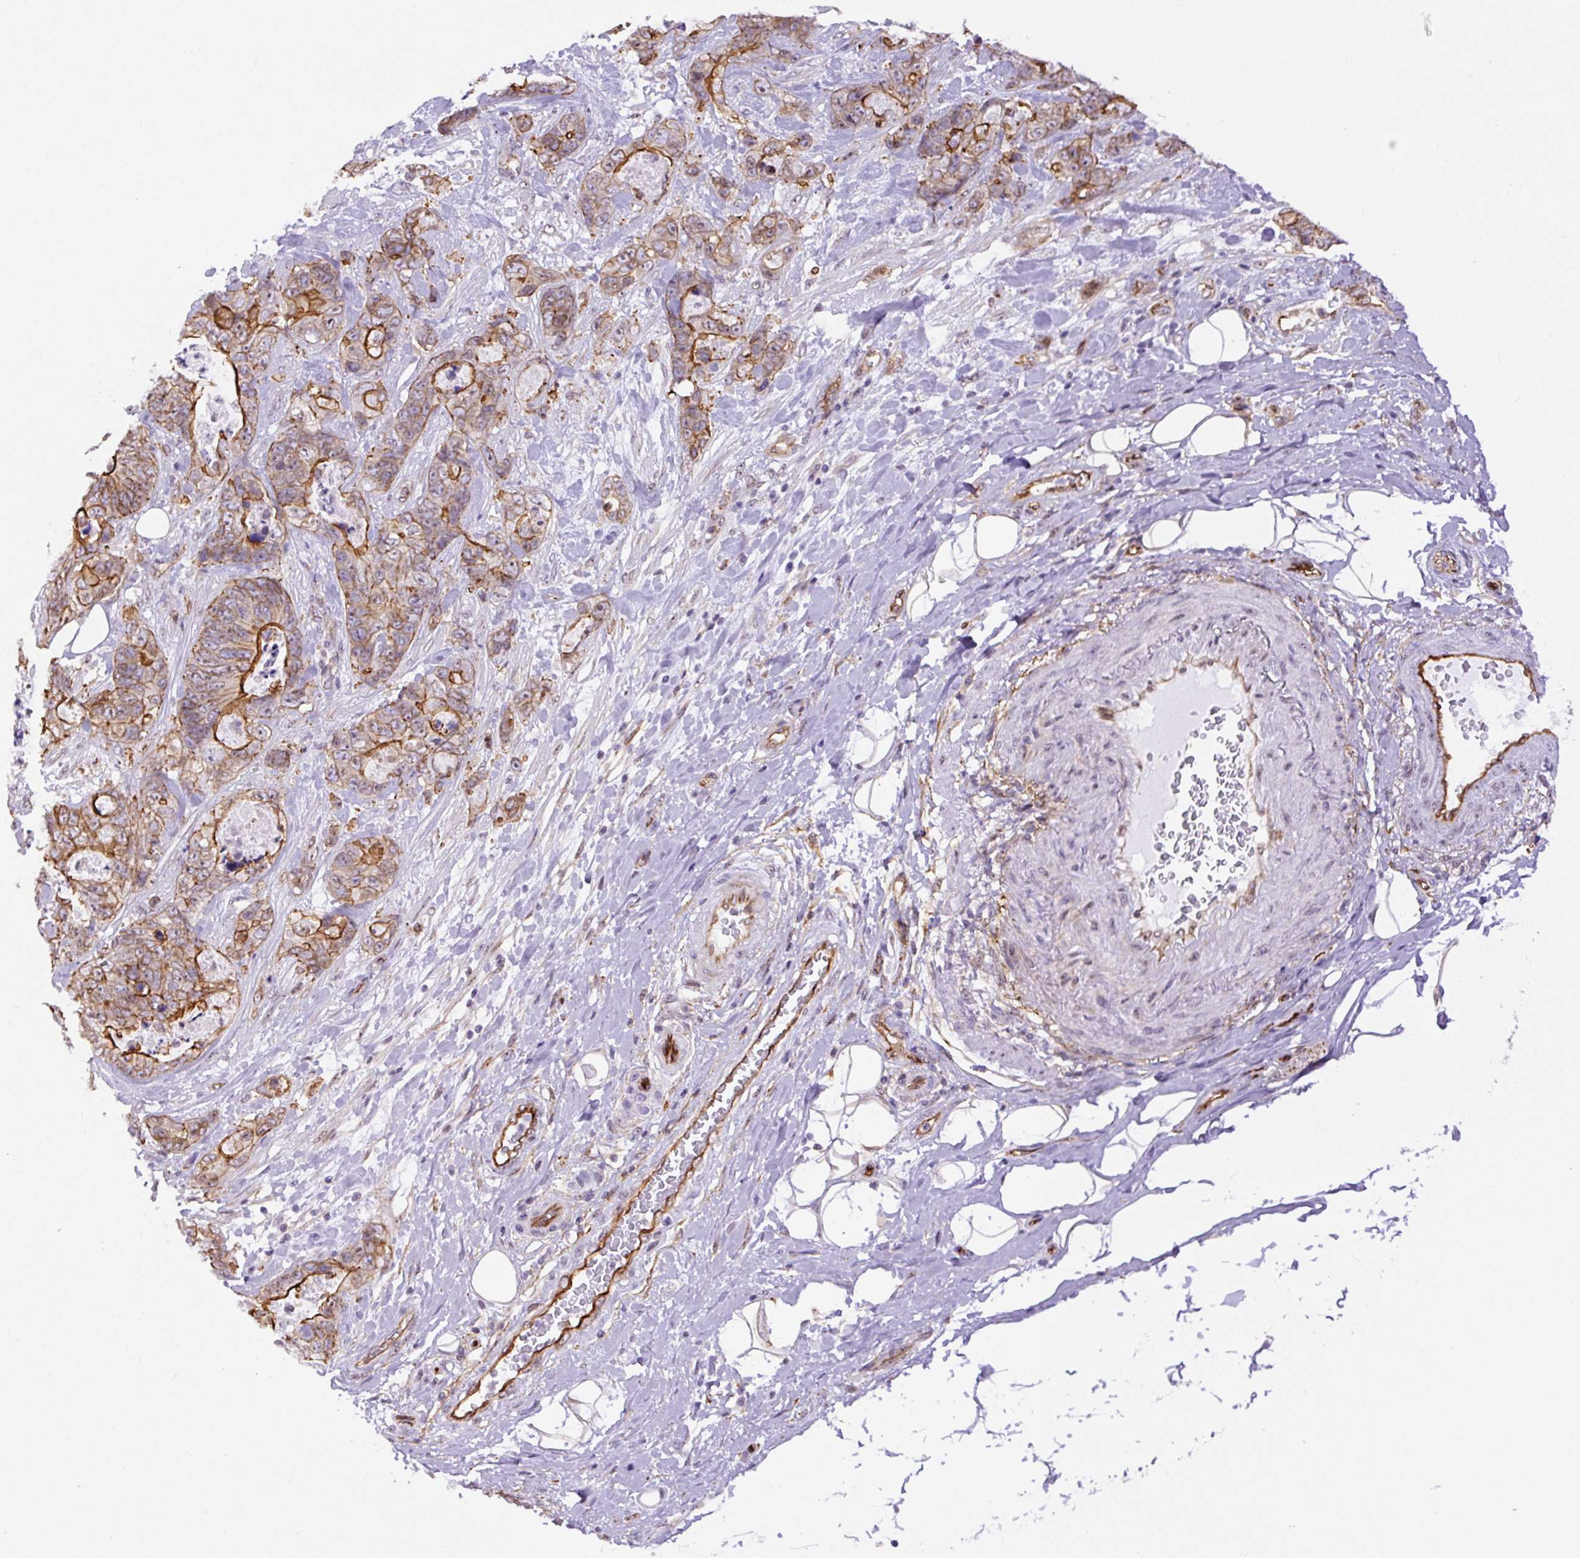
{"staining": {"intensity": "strong", "quantity": "25%-75%", "location": "cytoplasmic/membranous"}, "tissue": "stomach cancer", "cell_type": "Tumor cells", "image_type": "cancer", "snomed": [{"axis": "morphology", "description": "Normal tissue, NOS"}, {"axis": "morphology", "description": "Adenocarcinoma, NOS"}, {"axis": "topography", "description": "Stomach"}], "caption": "A brown stain highlights strong cytoplasmic/membranous expression of a protein in adenocarcinoma (stomach) tumor cells.", "gene": "MYO5C", "patient": {"sex": "female", "age": 89}}